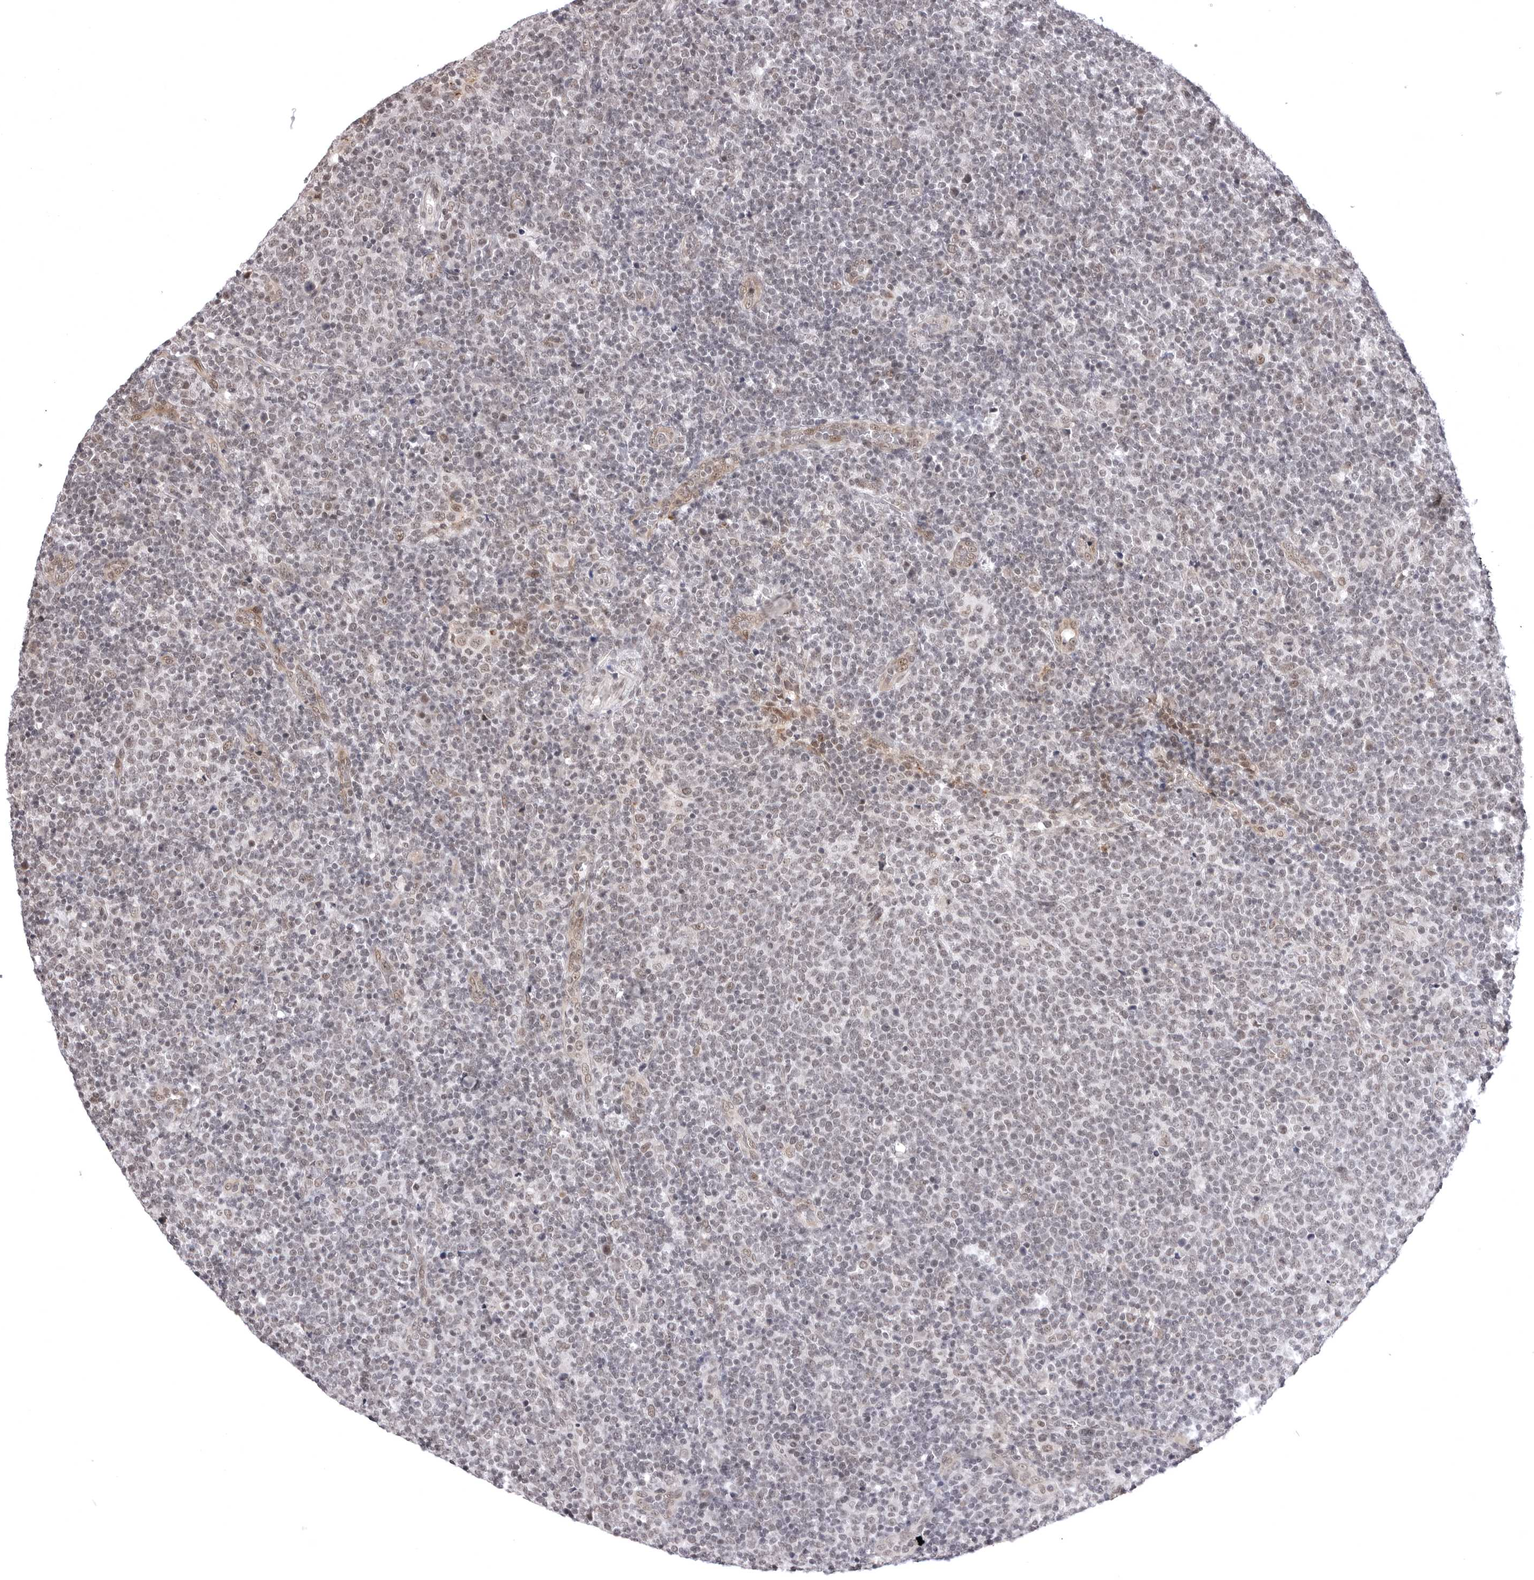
{"staining": {"intensity": "moderate", "quantity": "<25%", "location": "nuclear"}, "tissue": "lymphoma", "cell_type": "Tumor cells", "image_type": "cancer", "snomed": [{"axis": "morphology", "description": "Malignant lymphoma, non-Hodgkin's type, High grade"}, {"axis": "topography", "description": "Lymph node"}], "caption": "Tumor cells show moderate nuclear positivity in approximately <25% of cells in high-grade malignant lymphoma, non-Hodgkin's type.", "gene": "PHF3", "patient": {"sex": "male", "age": 61}}